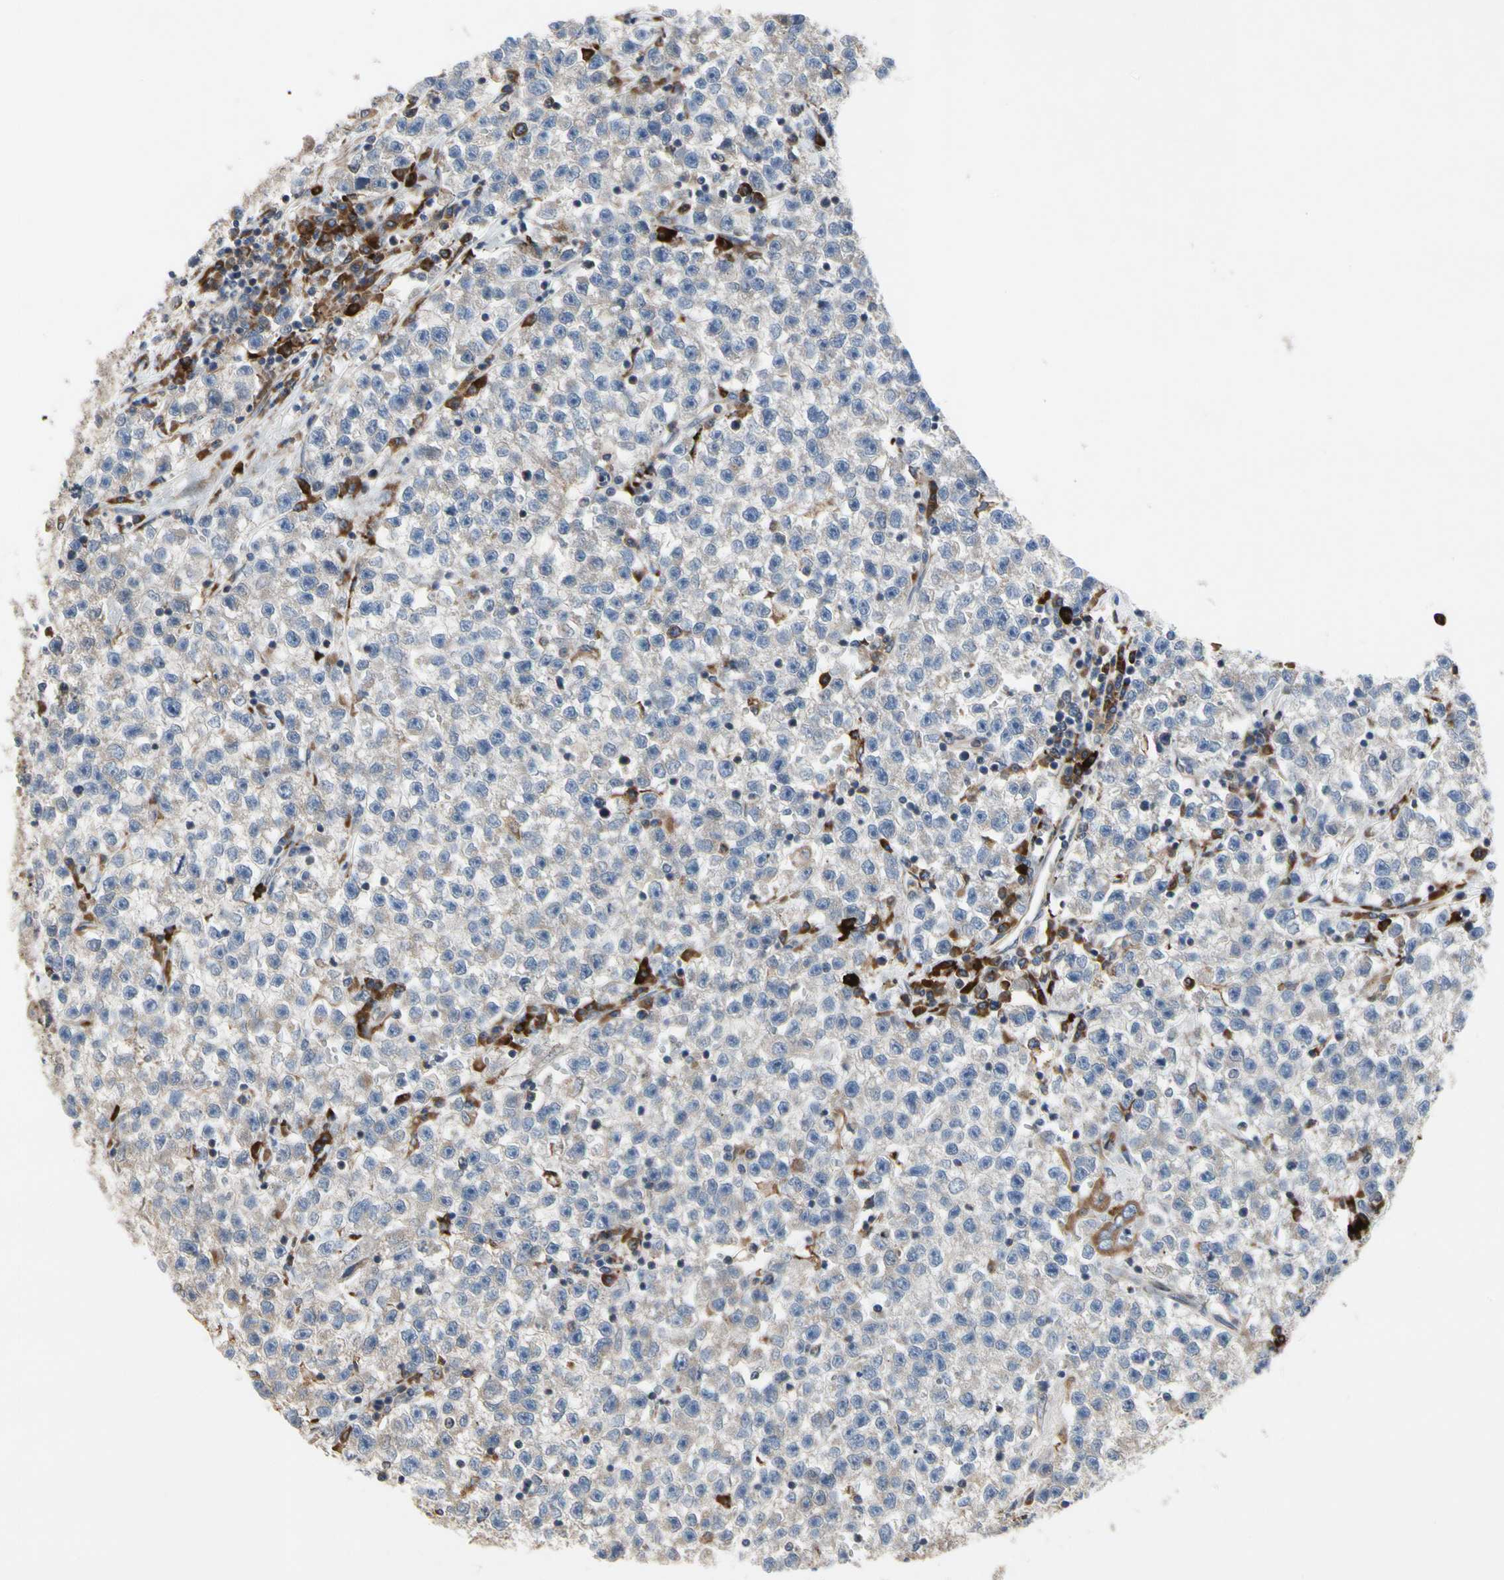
{"staining": {"intensity": "weak", "quantity": "25%-75%", "location": "cytoplasmic/membranous"}, "tissue": "testis cancer", "cell_type": "Tumor cells", "image_type": "cancer", "snomed": [{"axis": "morphology", "description": "Seminoma, NOS"}, {"axis": "topography", "description": "Testis"}], "caption": "A micrograph of human testis cancer stained for a protein demonstrates weak cytoplasmic/membranous brown staining in tumor cells.", "gene": "MMEL1", "patient": {"sex": "male", "age": 22}}